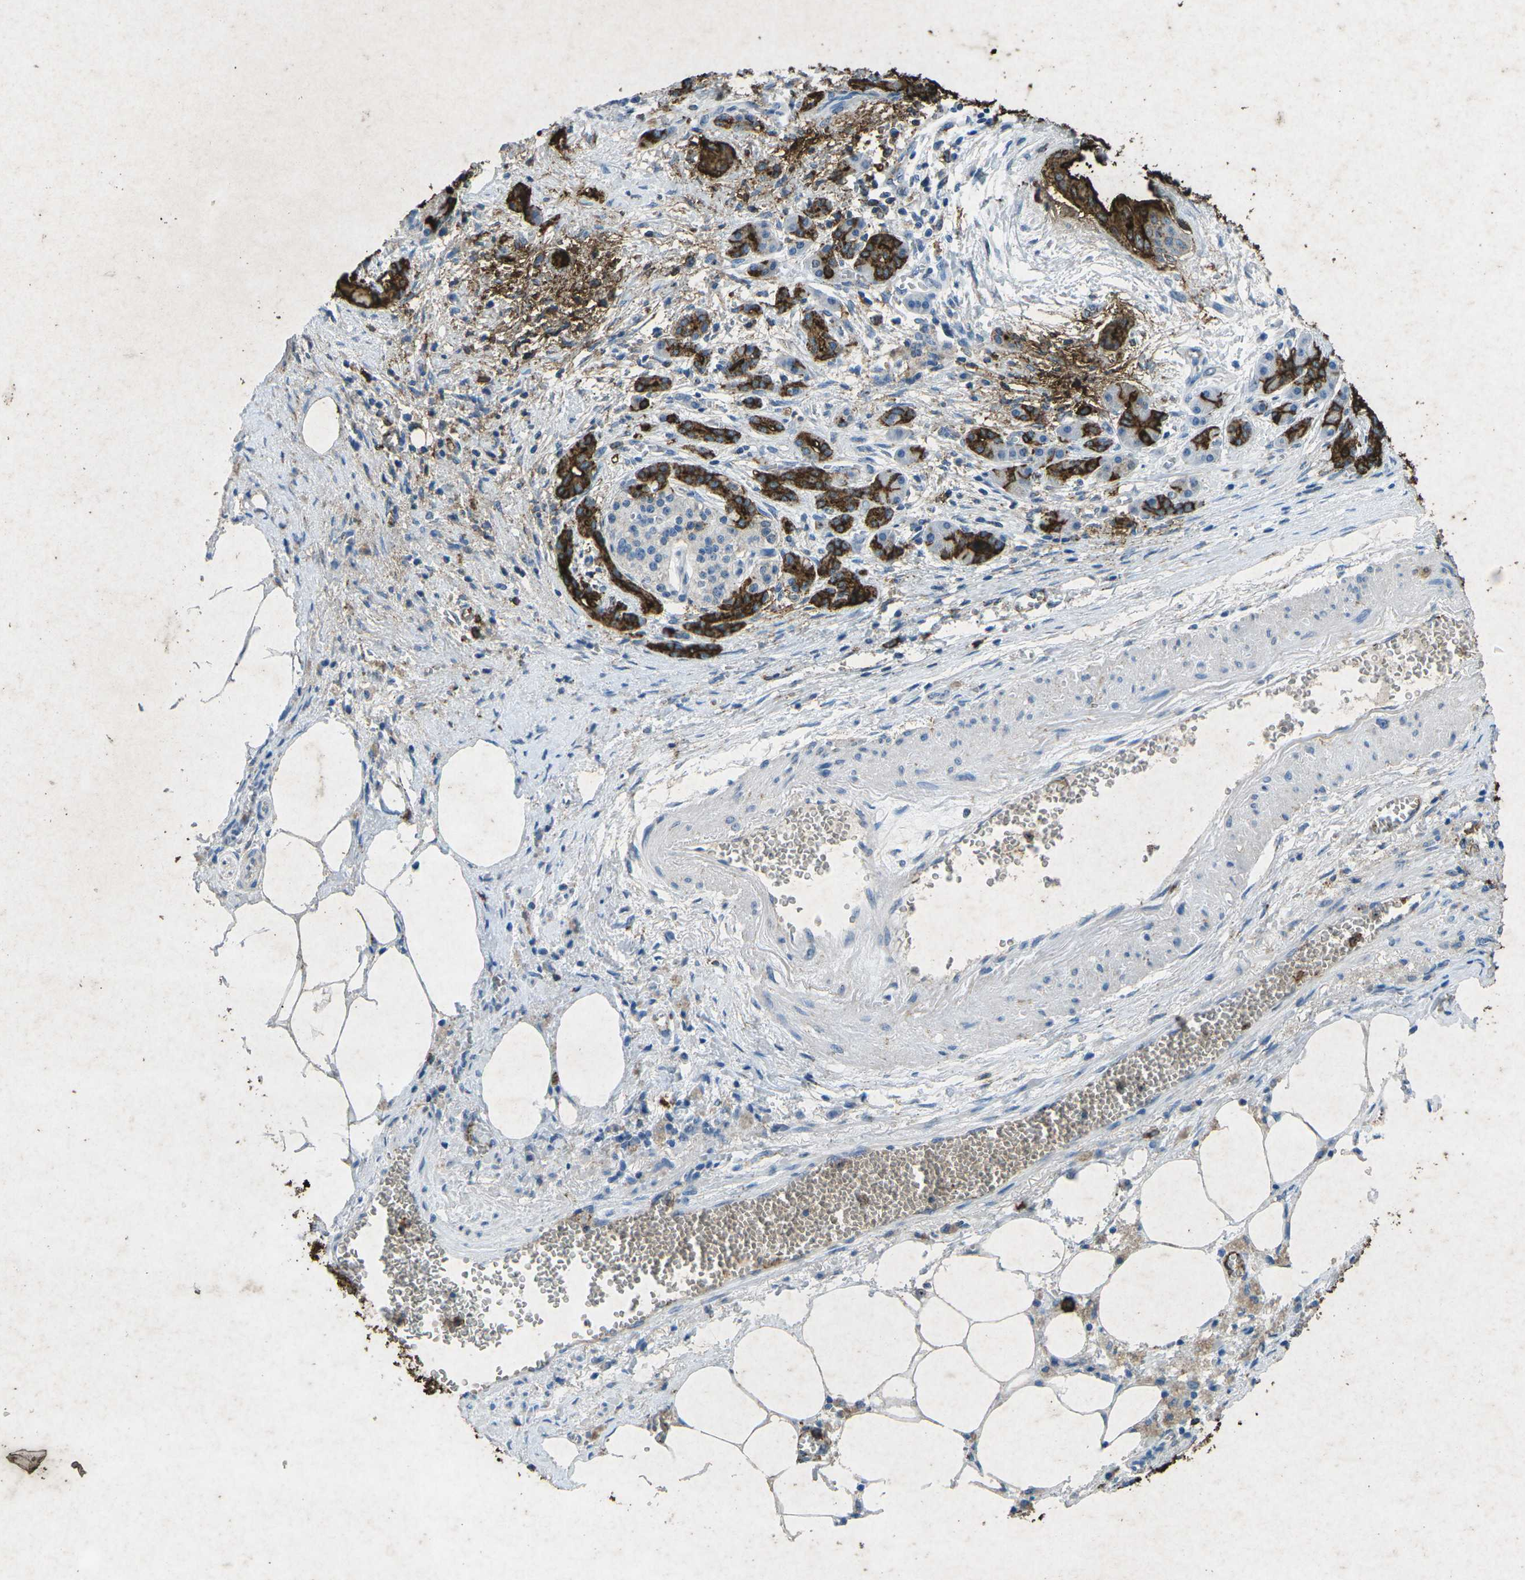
{"staining": {"intensity": "strong", "quantity": ">75%", "location": "cytoplasmic/membranous"}, "tissue": "pancreatic cancer", "cell_type": "Tumor cells", "image_type": "cancer", "snomed": [{"axis": "morphology", "description": "Adenocarcinoma, NOS"}, {"axis": "topography", "description": "Pancreas"}], "caption": "Adenocarcinoma (pancreatic) stained with a brown dye reveals strong cytoplasmic/membranous positive expression in approximately >75% of tumor cells.", "gene": "CTAGE1", "patient": {"sex": "female", "age": 70}}